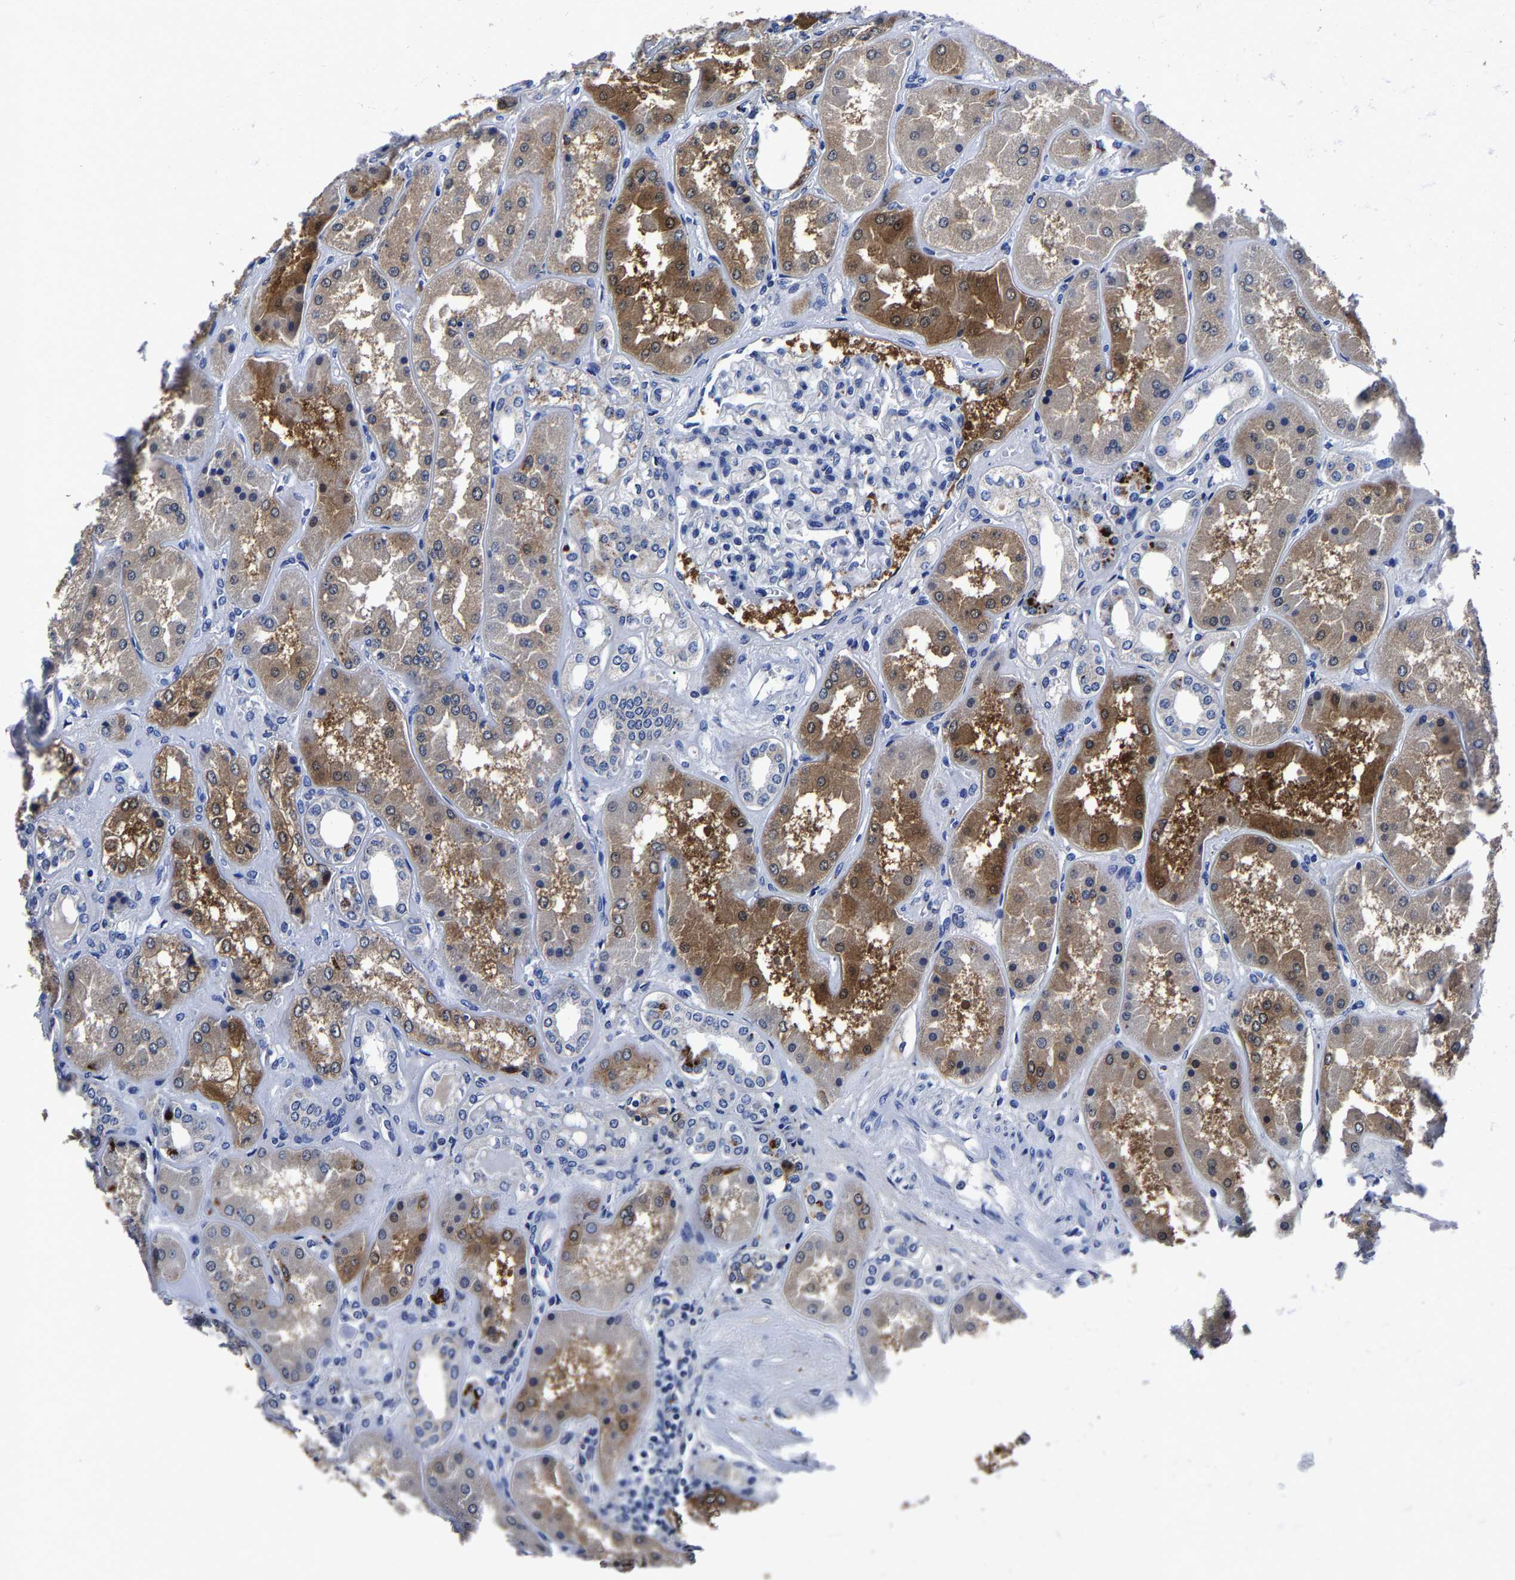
{"staining": {"intensity": "negative", "quantity": "none", "location": "none"}, "tissue": "kidney", "cell_type": "Cells in glomeruli", "image_type": "normal", "snomed": [{"axis": "morphology", "description": "Normal tissue, NOS"}, {"axis": "topography", "description": "Kidney"}], "caption": "The micrograph exhibits no staining of cells in glomeruli in benign kidney.", "gene": "PSPH", "patient": {"sex": "female", "age": 56}}